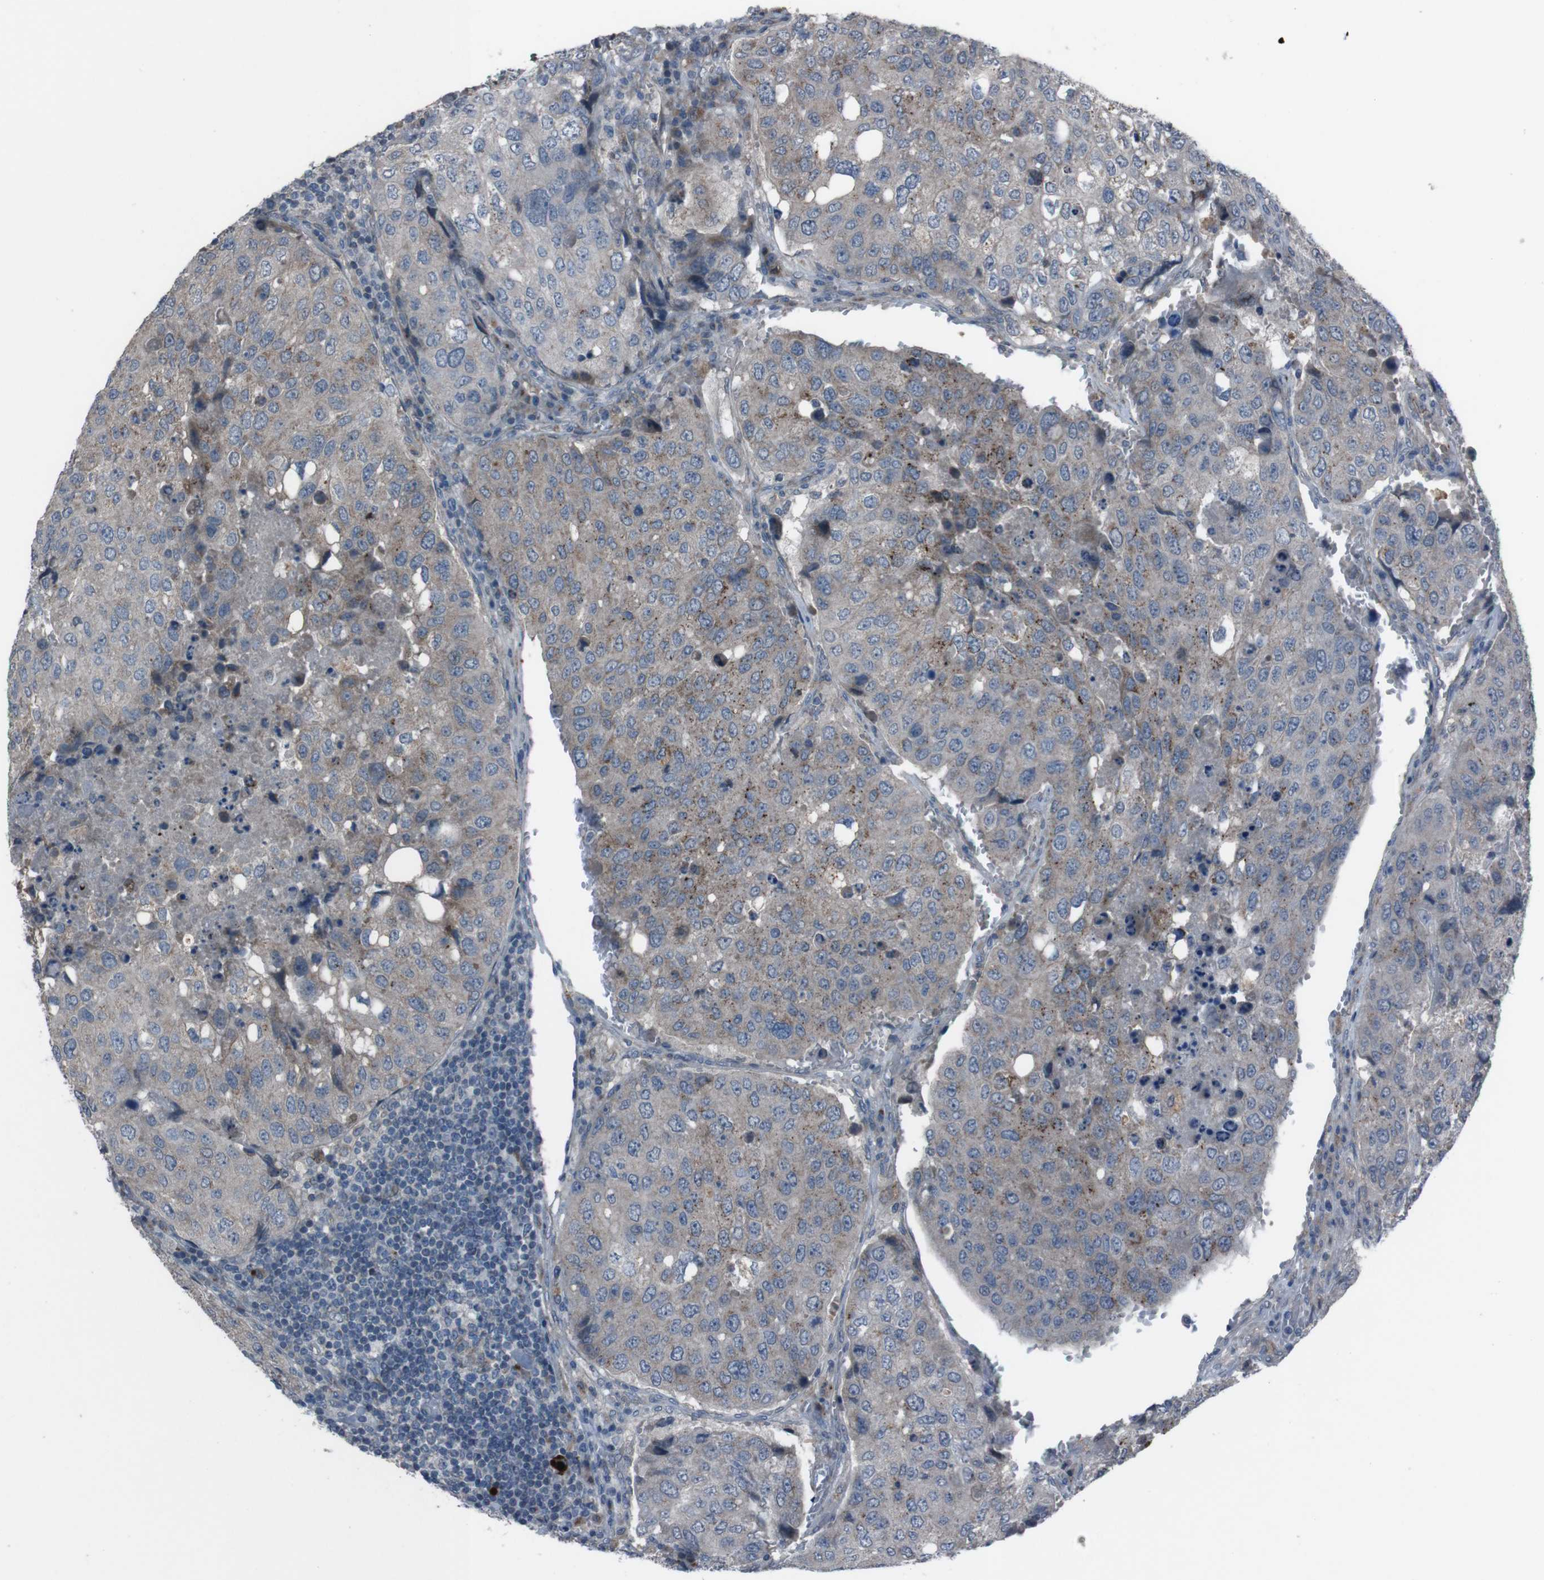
{"staining": {"intensity": "weak", "quantity": "25%-75%", "location": "cytoplasmic/membranous"}, "tissue": "urothelial cancer", "cell_type": "Tumor cells", "image_type": "cancer", "snomed": [{"axis": "morphology", "description": "Urothelial carcinoma, High grade"}, {"axis": "topography", "description": "Lymph node"}, {"axis": "topography", "description": "Urinary bladder"}], "caption": "Protein expression analysis of human urothelial carcinoma (high-grade) reveals weak cytoplasmic/membranous expression in about 25%-75% of tumor cells.", "gene": "EFNA5", "patient": {"sex": "male", "age": 51}}